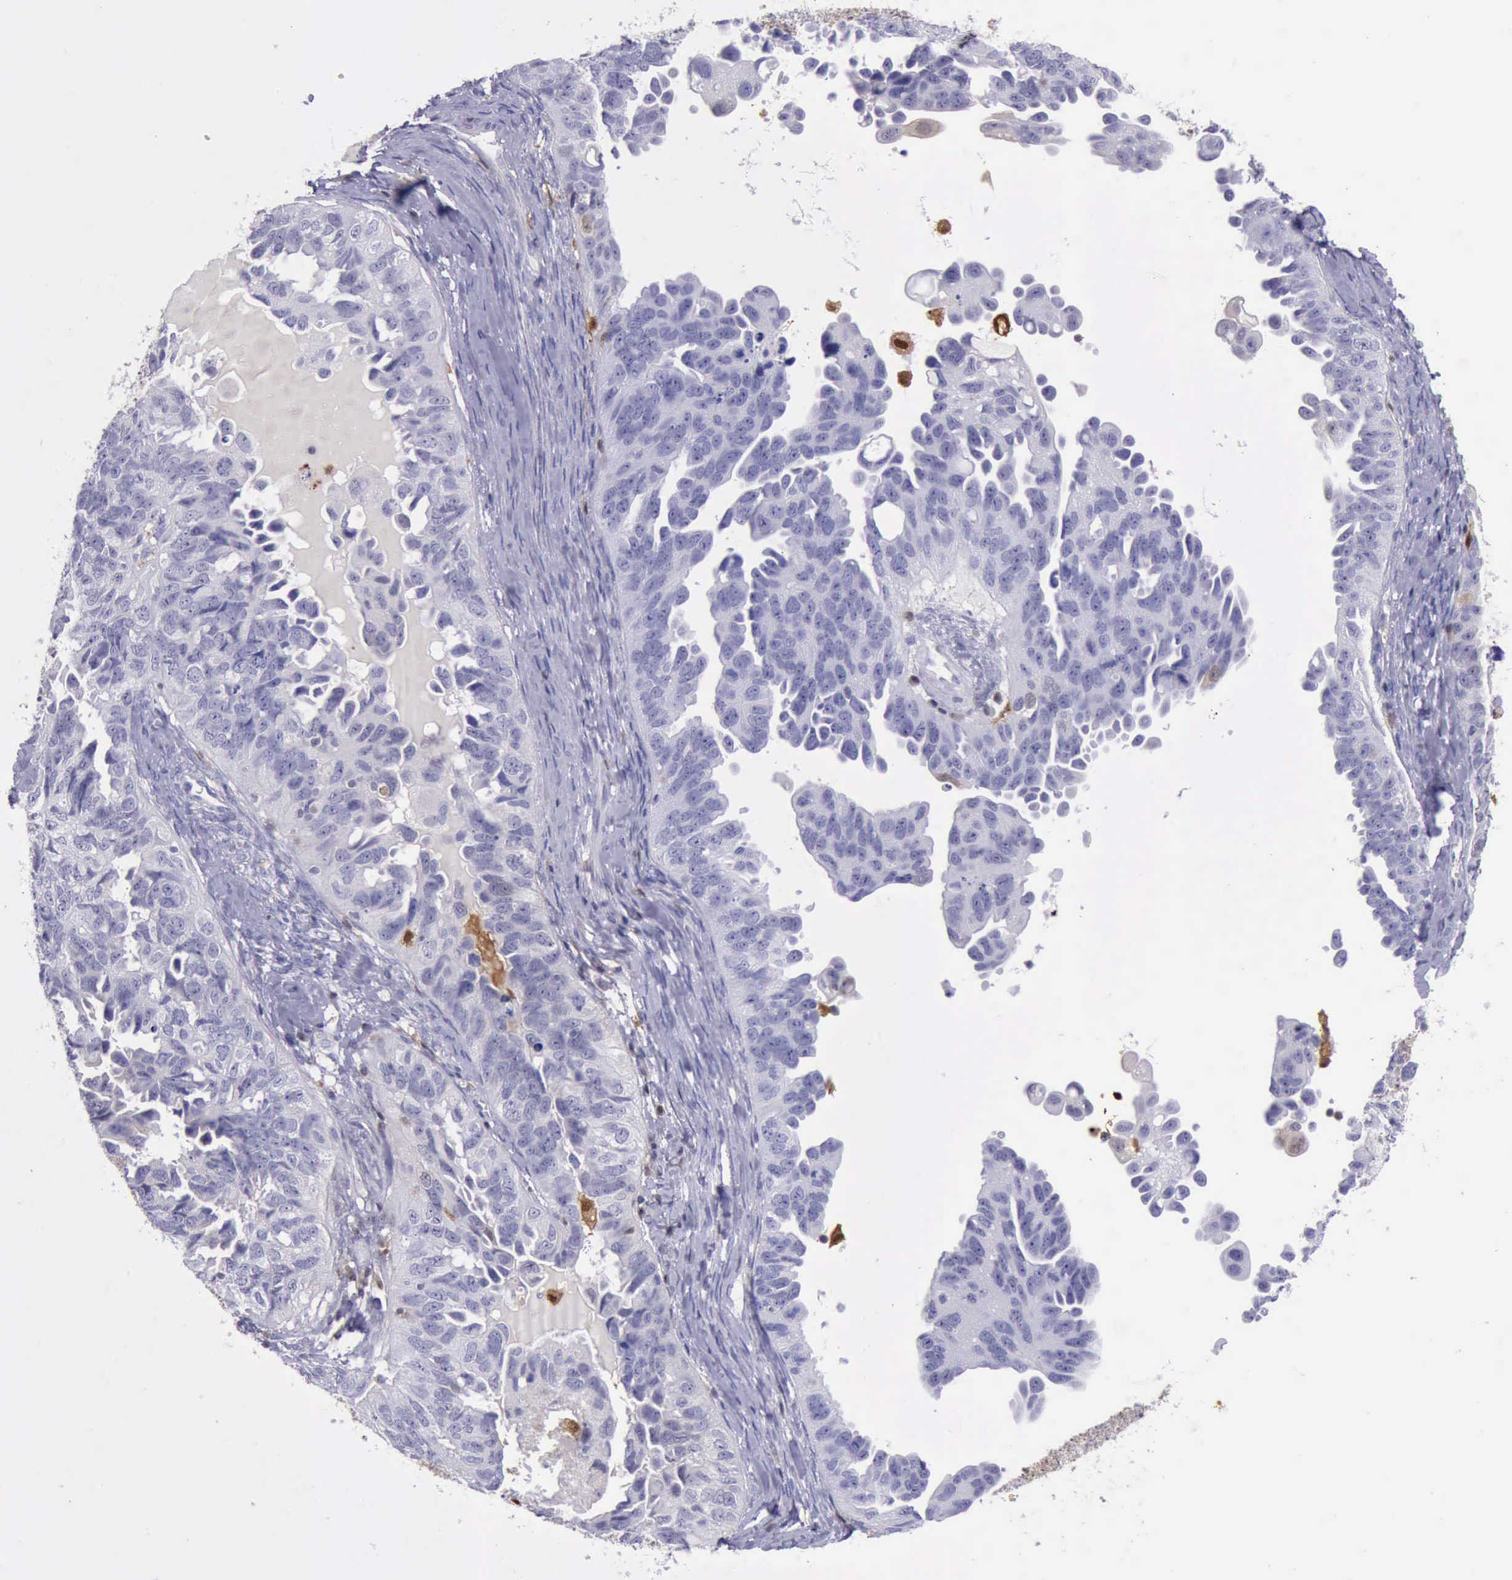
{"staining": {"intensity": "moderate", "quantity": "<25%", "location": "cytoplasmic/membranous,nuclear"}, "tissue": "ovarian cancer", "cell_type": "Tumor cells", "image_type": "cancer", "snomed": [{"axis": "morphology", "description": "Cystadenocarcinoma, serous, NOS"}, {"axis": "topography", "description": "Ovary"}], "caption": "A micrograph of human ovarian serous cystadenocarcinoma stained for a protein reveals moderate cytoplasmic/membranous and nuclear brown staining in tumor cells.", "gene": "TYMP", "patient": {"sex": "female", "age": 82}}